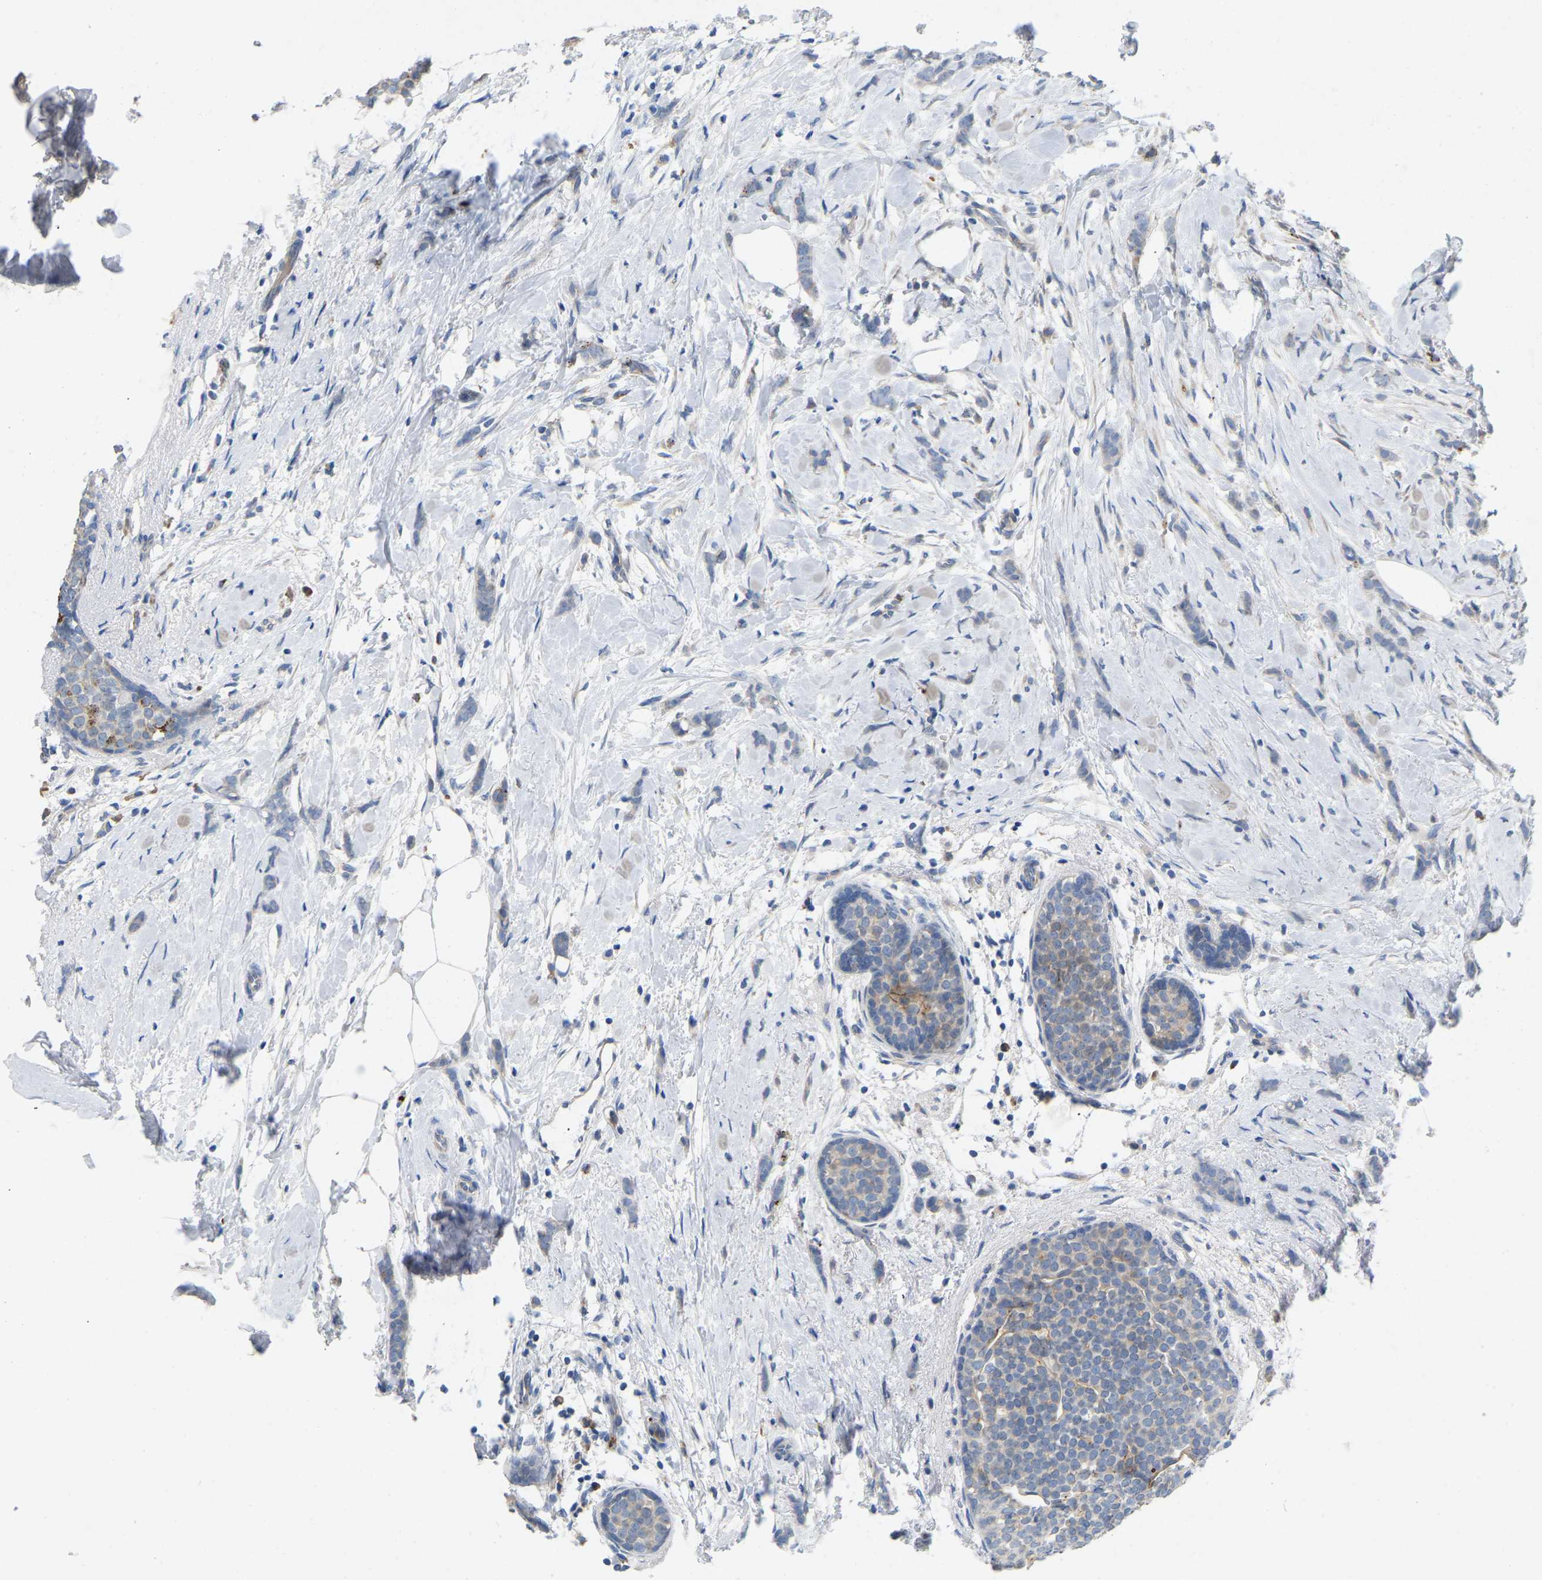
{"staining": {"intensity": "moderate", "quantity": "<25%", "location": "cytoplasmic/membranous"}, "tissue": "breast cancer", "cell_type": "Tumor cells", "image_type": "cancer", "snomed": [{"axis": "morphology", "description": "Lobular carcinoma, in situ"}, {"axis": "morphology", "description": "Lobular carcinoma"}, {"axis": "topography", "description": "Breast"}], "caption": "Immunohistochemical staining of human breast lobular carcinoma reveals low levels of moderate cytoplasmic/membranous protein expression in approximately <25% of tumor cells.", "gene": "RHEB", "patient": {"sex": "female", "age": 41}}